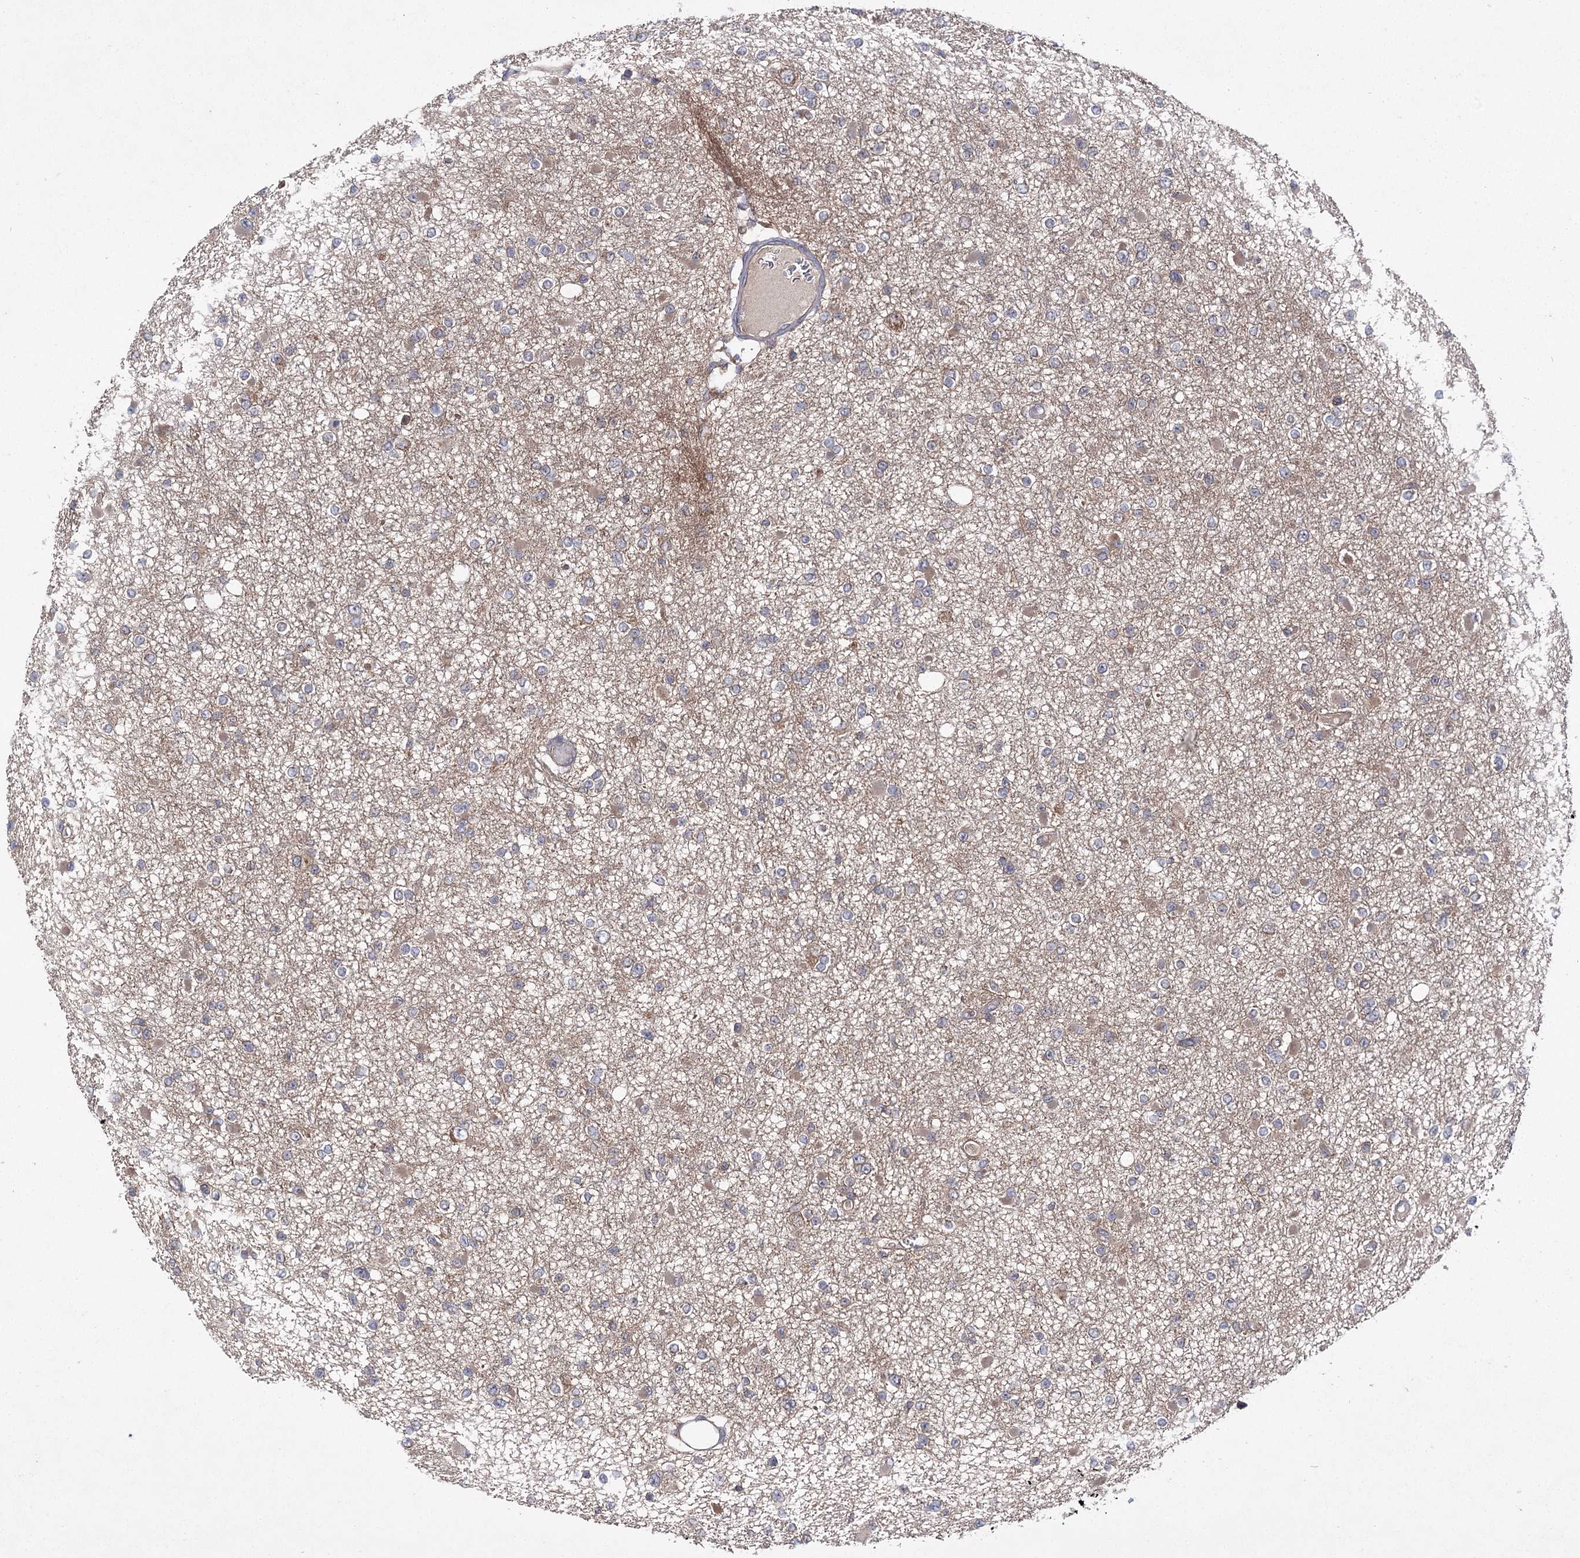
{"staining": {"intensity": "moderate", "quantity": "<25%", "location": "cytoplasmic/membranous"}, "tissue": "glioma", "cell_type": "Tumor cells", "image_type": "cancer", "snomed": [{"axis": "morphology", "description": "Glioma, malignant, Low grade"}, {"axis": "topography", "description": "Brain"}], "caption": "Glioma stained with a protein marker displays moderate staining in tumor cells.", "gene": "BCR", "patient": {"sex": "female", "age": 22}}